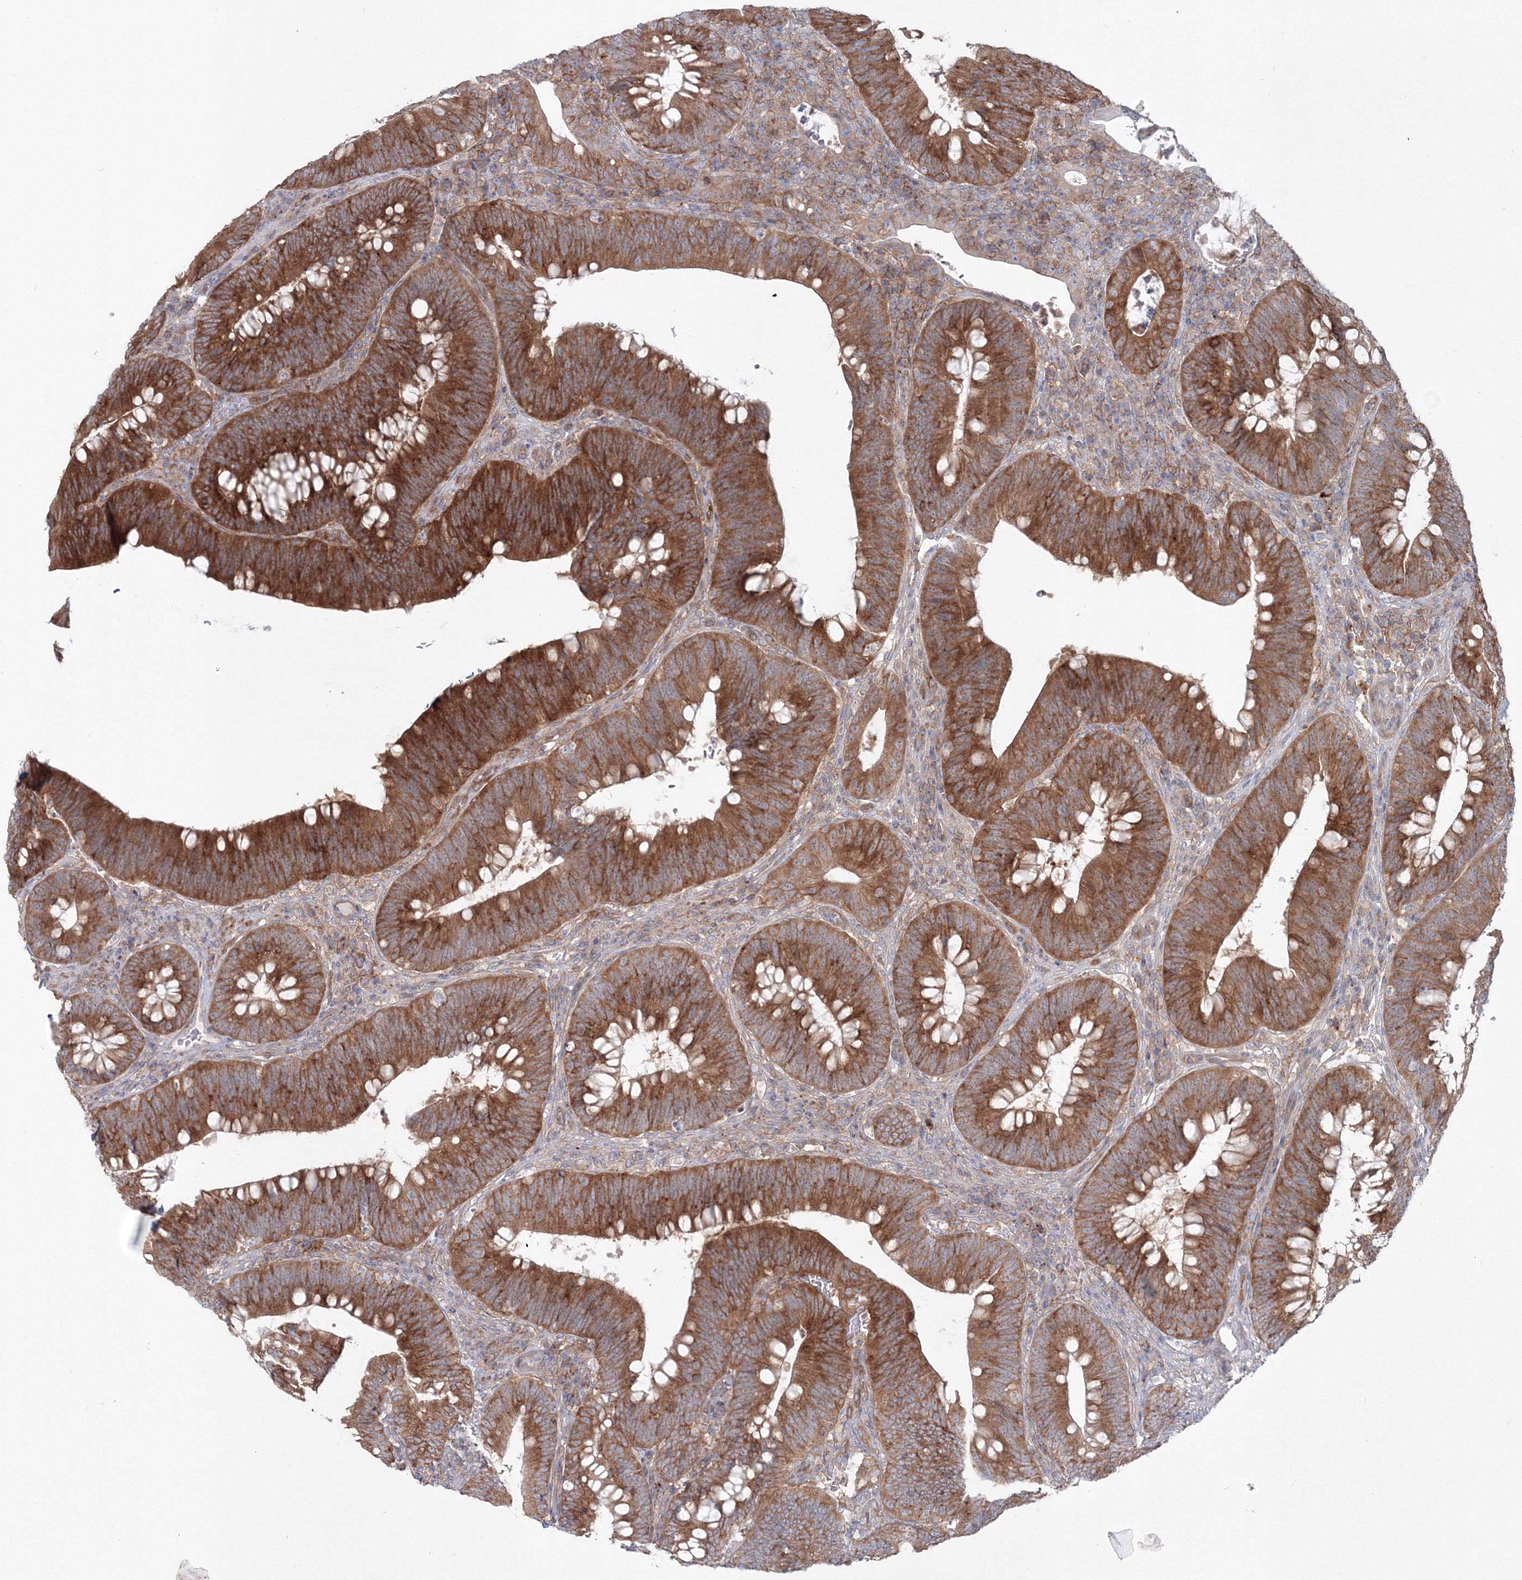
{"staining": {"intensity": "strong", "quantity": ">75%", "location": "cytoplasmic/membranous"}, "tissue": "colorectal cancer", "cell_type": "Tumor cells", "image_type": "cancer", "snomed": [{"axis": "morphology", "description": "Normal tissue, NOS"}, {"axis": "topography", "description": "Colon"}], "caption": "Colorectal cancer tissue demonstrates strong cytoplasmic/membranous staining in approximately >75% of tumor cells", "gene": "SH3PXD2A", "patient": {"sex": "female", "age": 82}}